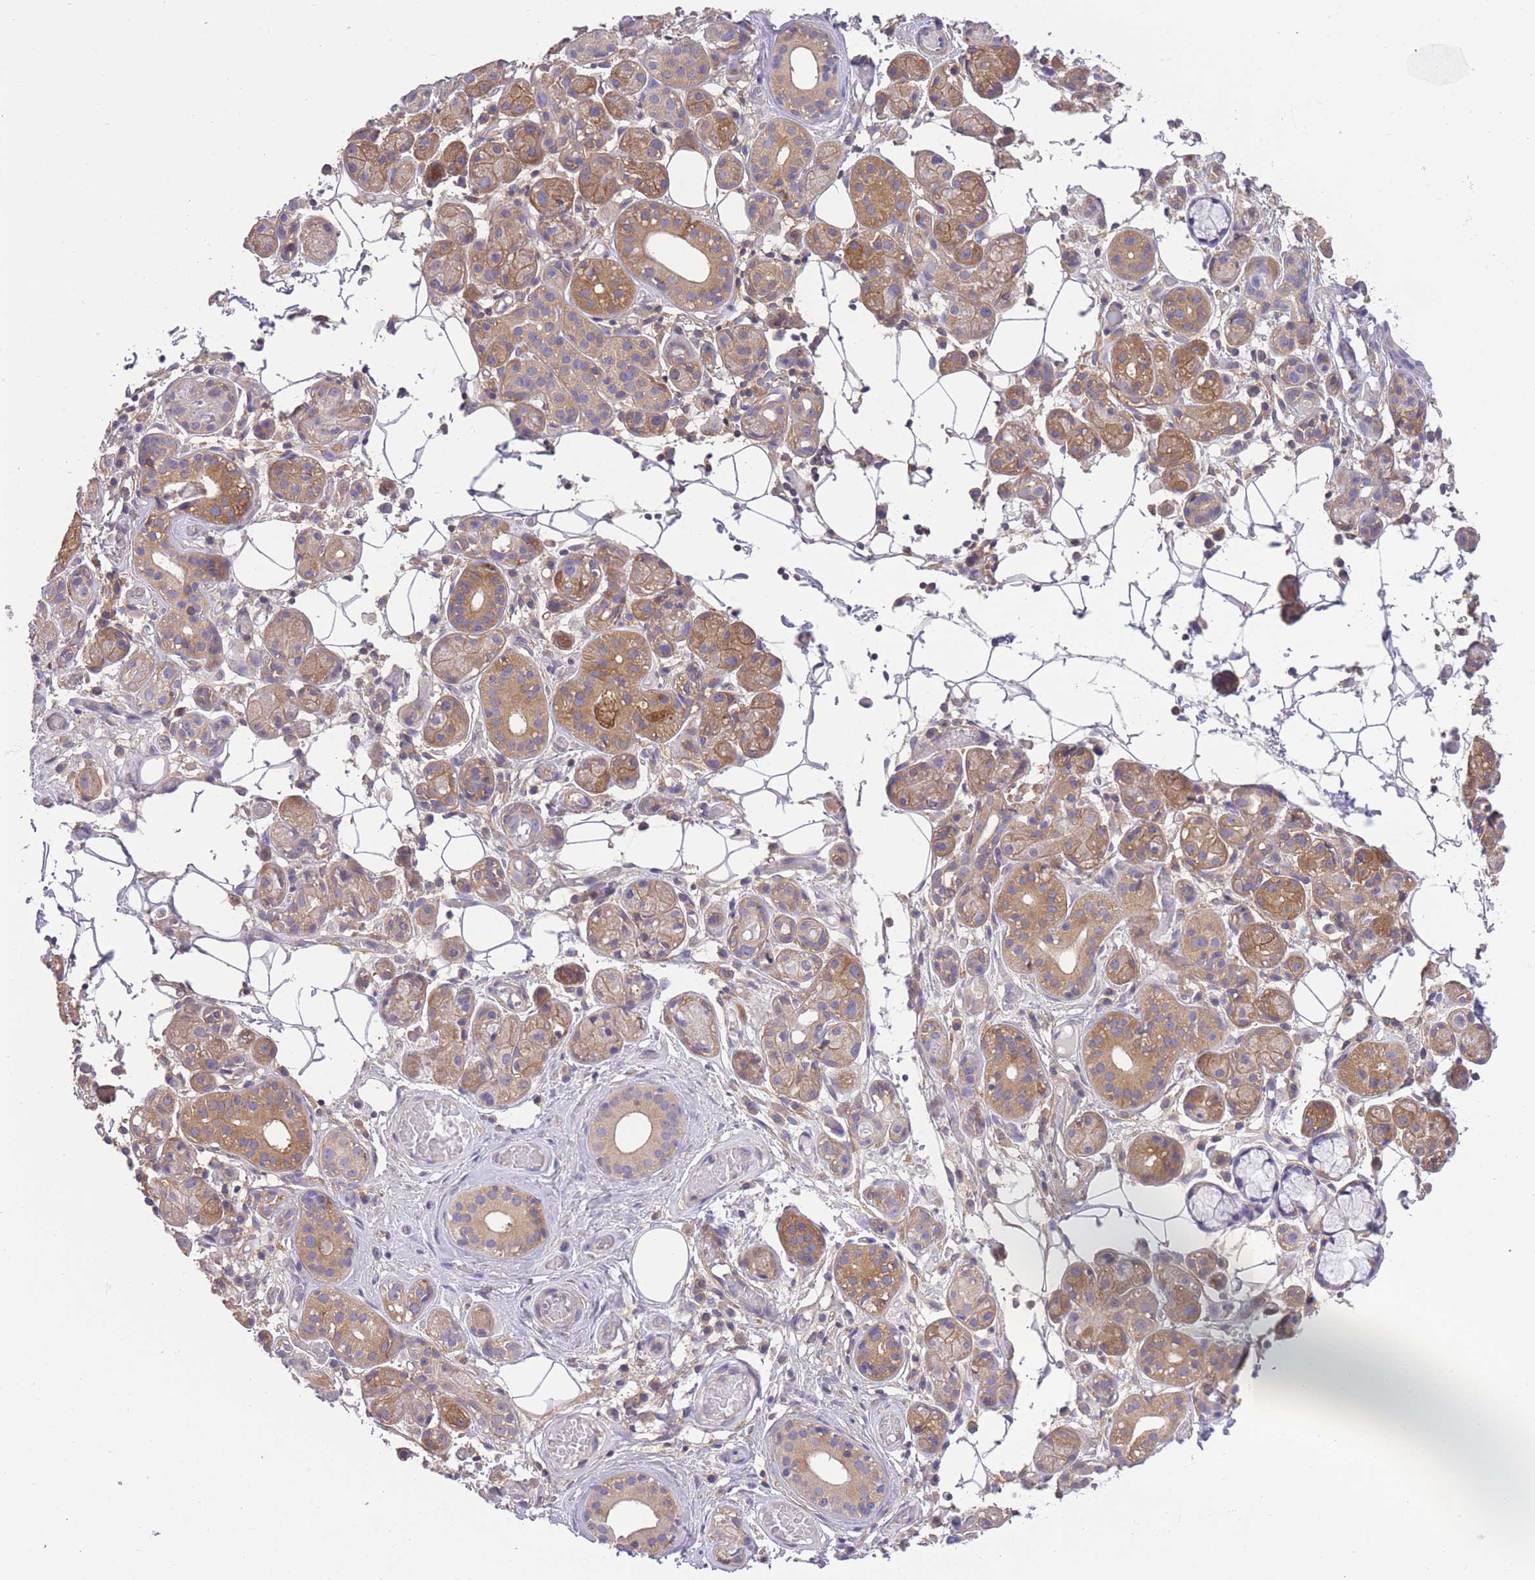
{"staining": {"intensity": "moderate", "quantity": ">75%", "location": "cytoplasmic/membranous"}, "tissue": "salivary gland", "cell_type": "Glandular cells", "image_type": "normal", "snomed": [{"axis": "morphology", "description": "Normal tissue, NOS"}, {"axis": "topography", "description": "Salivary gland"}], "caption": "An image showing moderate cytoplasmic/membranous staining in approximately >75% of glandular cells in unremarkable salivary gland, as visualized by brown immunohistochemical staining.", "gene": "PRKAR1A", "patient": {"sex": "male", "age": 82}}